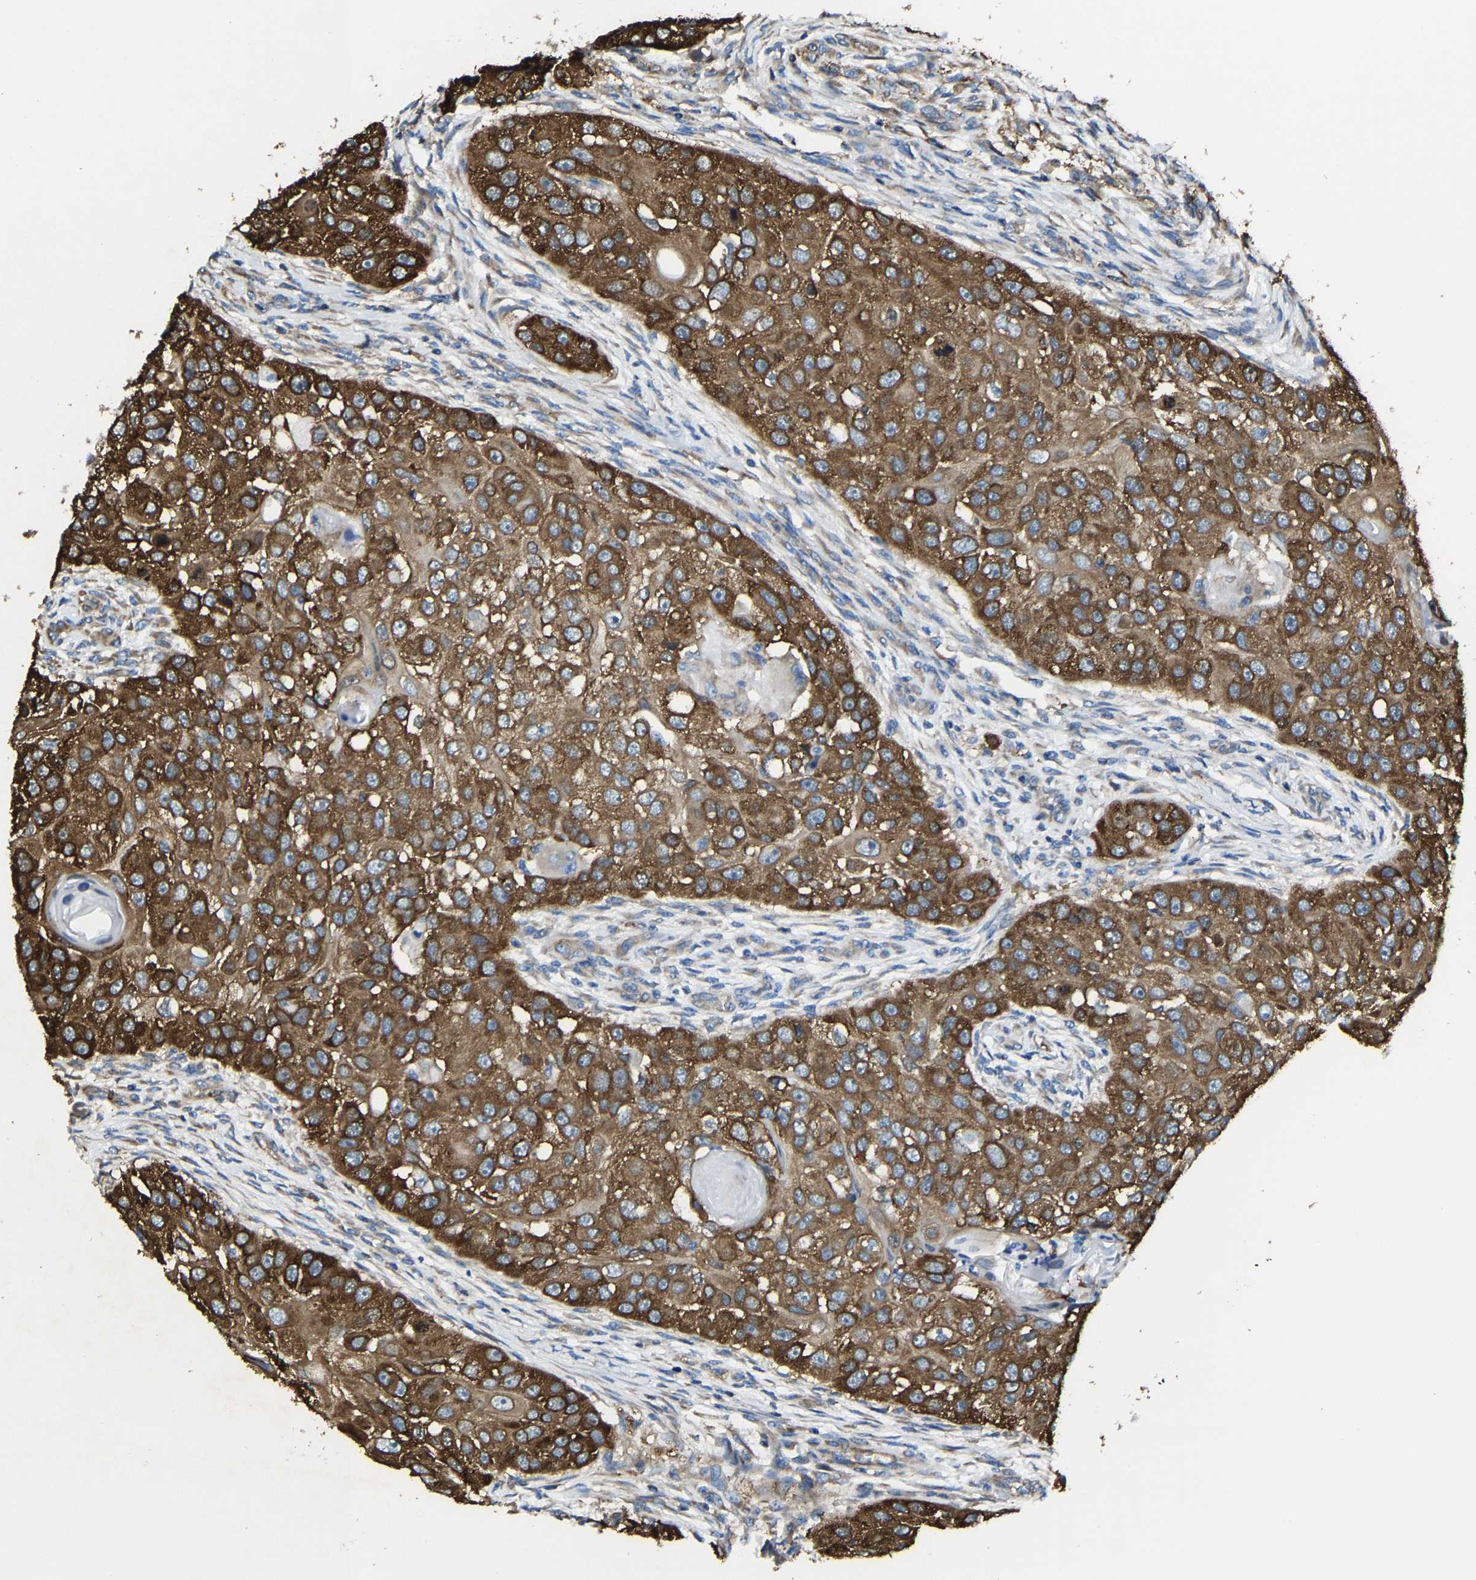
{"staining": {"intensity": "strong", "quantity": ">75%", "location": "cytoplasmic/membranous"}, "tissue": "head and neck cancer", "cell_type": "Tumor cells", "image_type": "cancer", "snomed": [{"axis": "morphology", "description": "Normal tissue, NOS"}, {"axis": "morphology", "description": "Squamous cell carcinoma, NOS"}, {"axis": "topography", "description": "Skeletal muscle"}, {"axis": "topography", "description": "Head-Neck"}], "caption": "Immunohistochemistry of head and neck cancer (squamous cell carcinoma) displays high levels of strong cytoplasmic/membranous positivity in about >75% of tumor cells.", "gene": "G3BP2", "patient": {"sex": "male", "age": 51}}